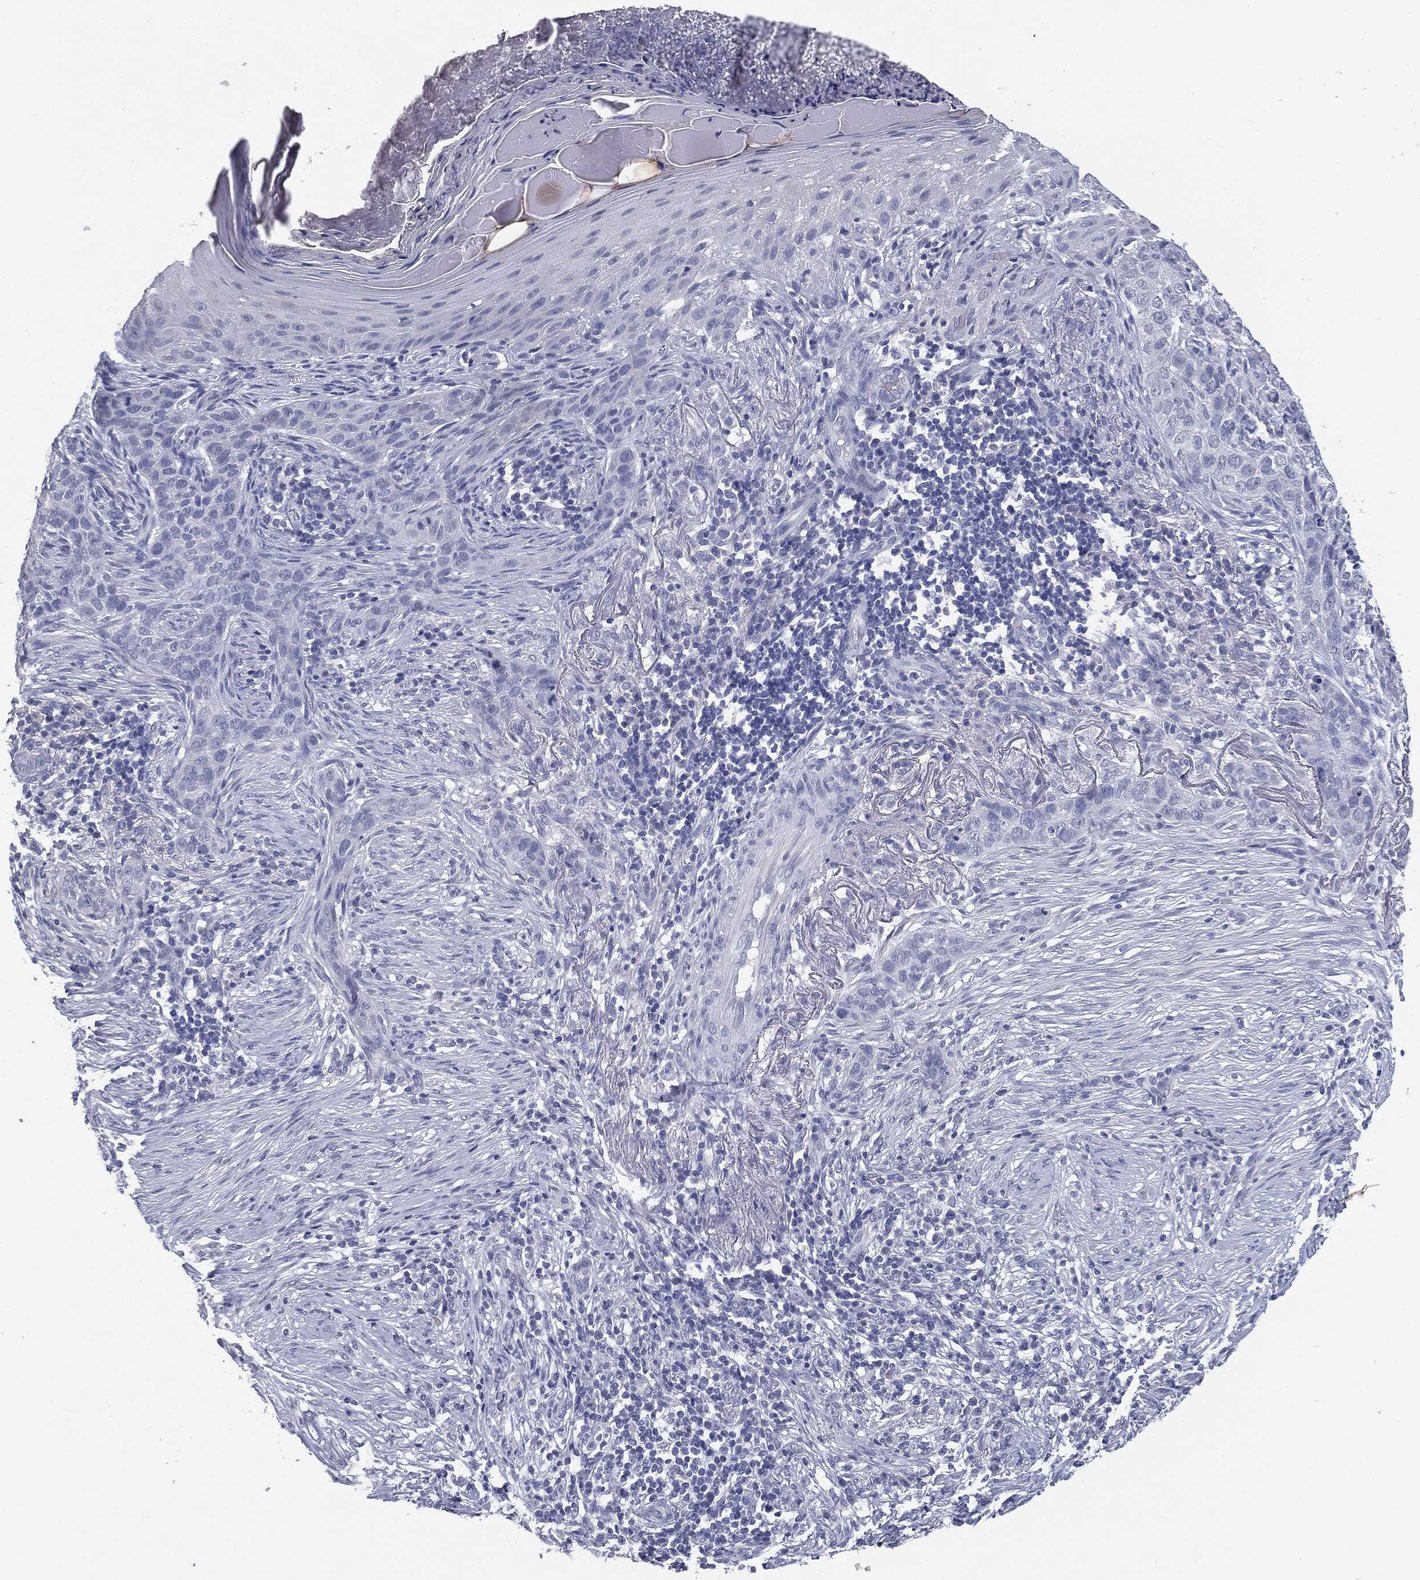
{"staining": {"intensity": "negative", "quantity": "none", "location": "none"}, "tissue": "skin cancer", "cell_type": "Tumor cells", "image_type": "cancer", "snomed": [{"axis": "morphology", "description": "Squamous cell carcinoma, NOS"}, {"axis": "topography", "description": "Skin"}], "caption": "Skin cancer was stained to show a protein in brown. There is no significant staining in tumor cells.", "gene": "MUC1", "patient": {"sex": "male", "age": 88}}